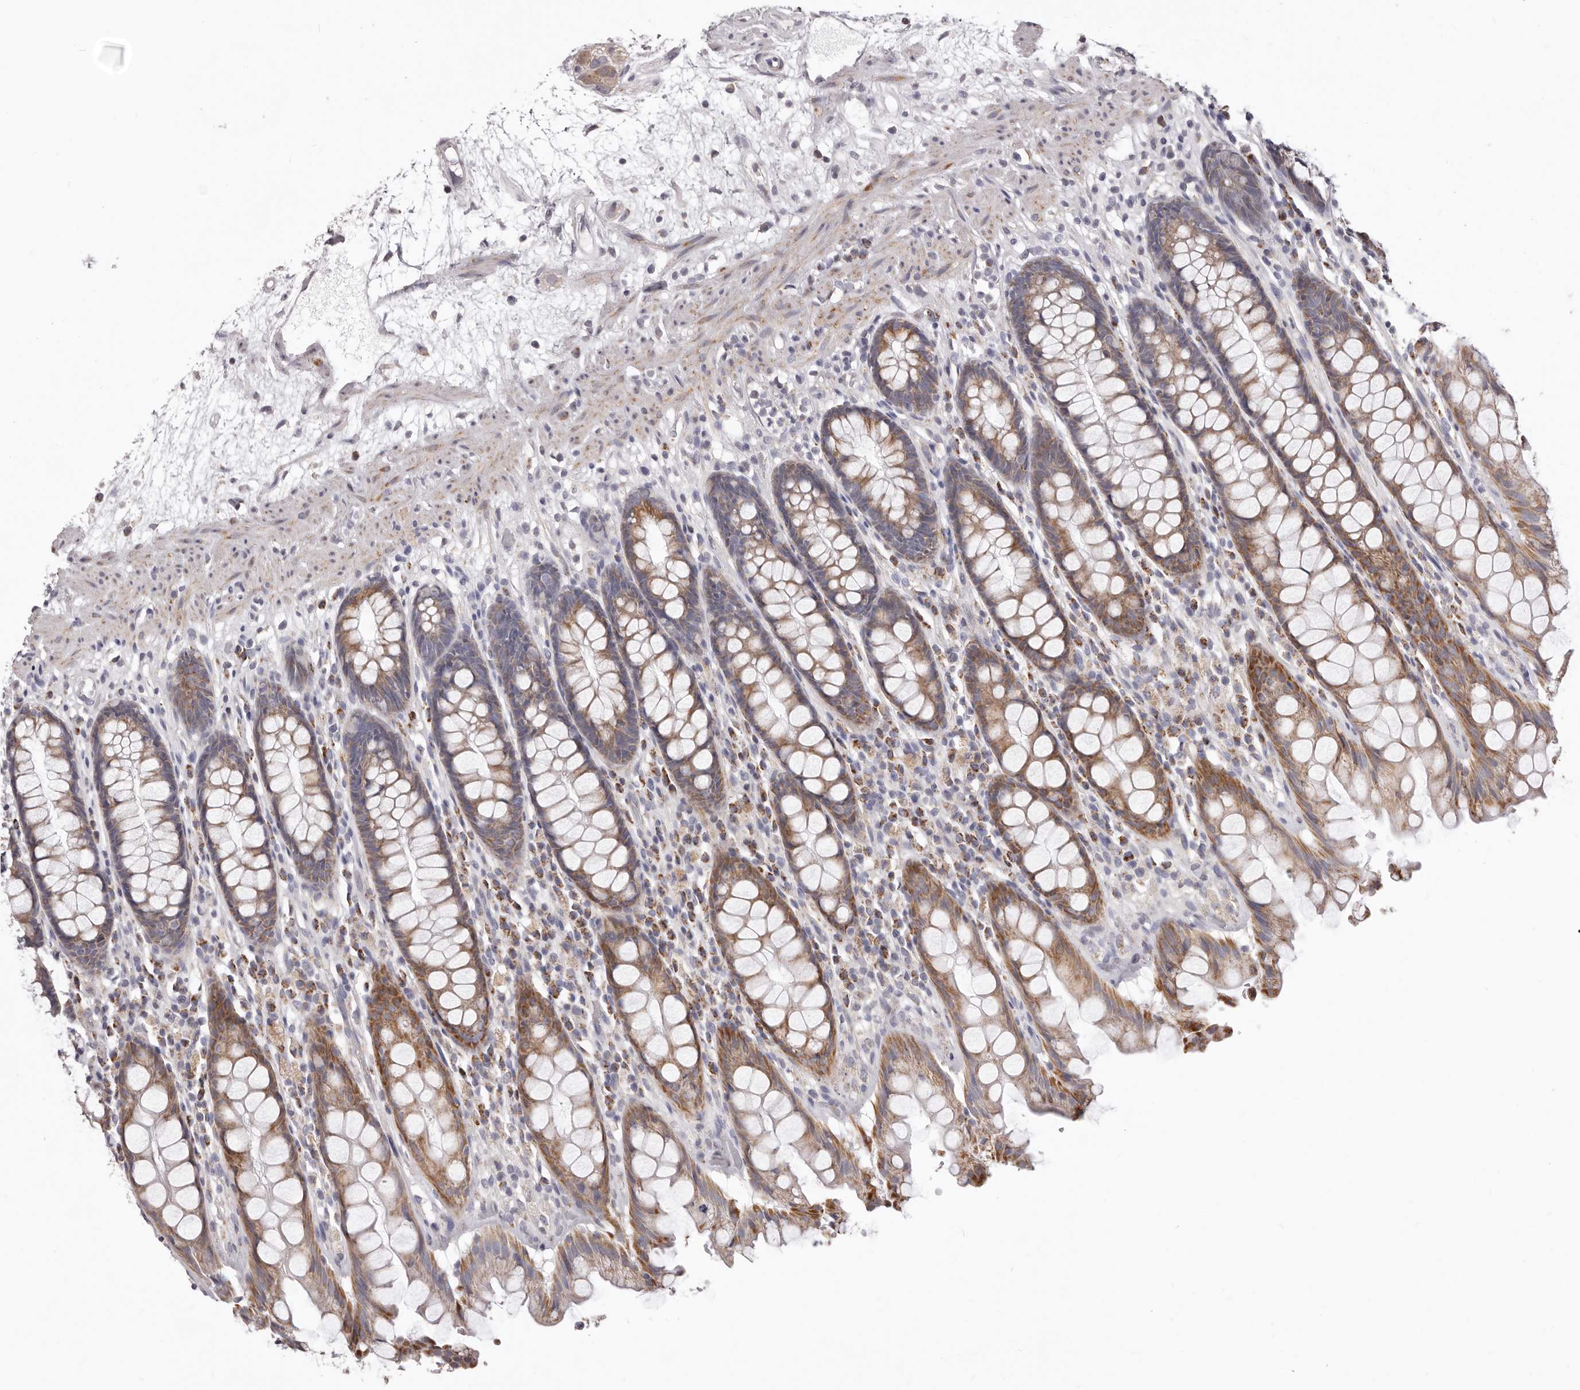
{"staining": {"intensity": "moderate", "quantity": ">75%", "location": "cytoplasmic/membranous"}, "tissue": "rectum", "cell_type": "Glandular cells", "image_type": "normal", "snomed": [{"axis": "morphology", "description": "Normal tissue, NOS"}, {"axis": "topography", "description": "Rectum"}], "caption": "Protein staining shows moderate cytoplasmic/membranous positivity in about >75% of glandular cells in normal rectum.", "gene": "PRMT2", "patient": {"sex": "male", "age": 64}}